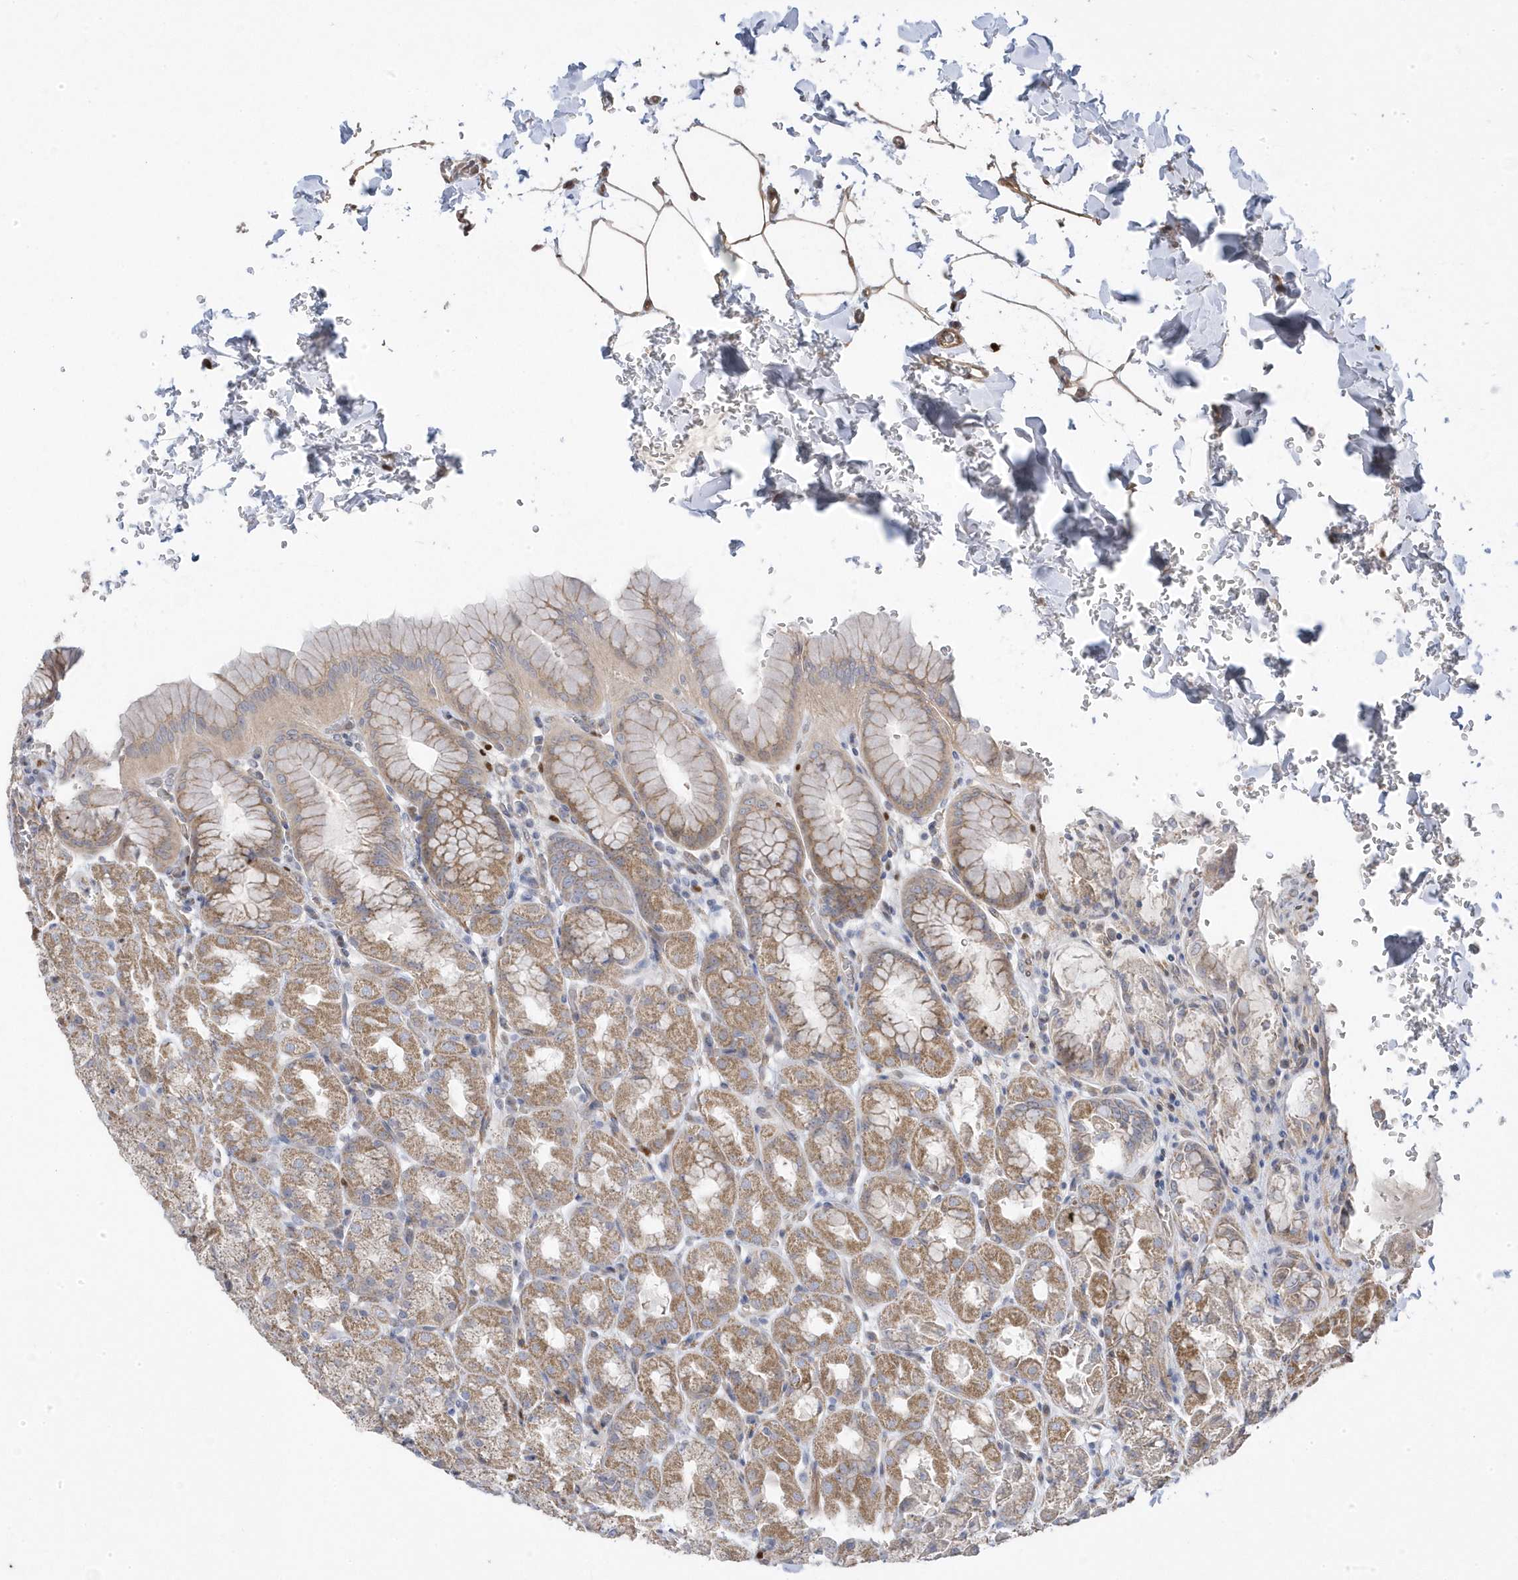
{"staining": {"intensity": "moderate", "quantity": ">75%", "location": "cytoplasmic/membranous"}, "tissue": "stomach", "cell_type": "Glandular cells", "image_type": "normal", "snomed": [{"axis": "morphology", "description": "Normal tissue, NOS"}, {"axis": "topography", "description": "Stomach"}], "caption": "An image of stomach stained for a protein displays moderate cytoplasmic/membranous brown staining in glandular cells. (Brightfield microscopy of DAB IHC at high magnification).", "gene": "GTPBP6", "patient": {"sex": "male", "age": 42}}